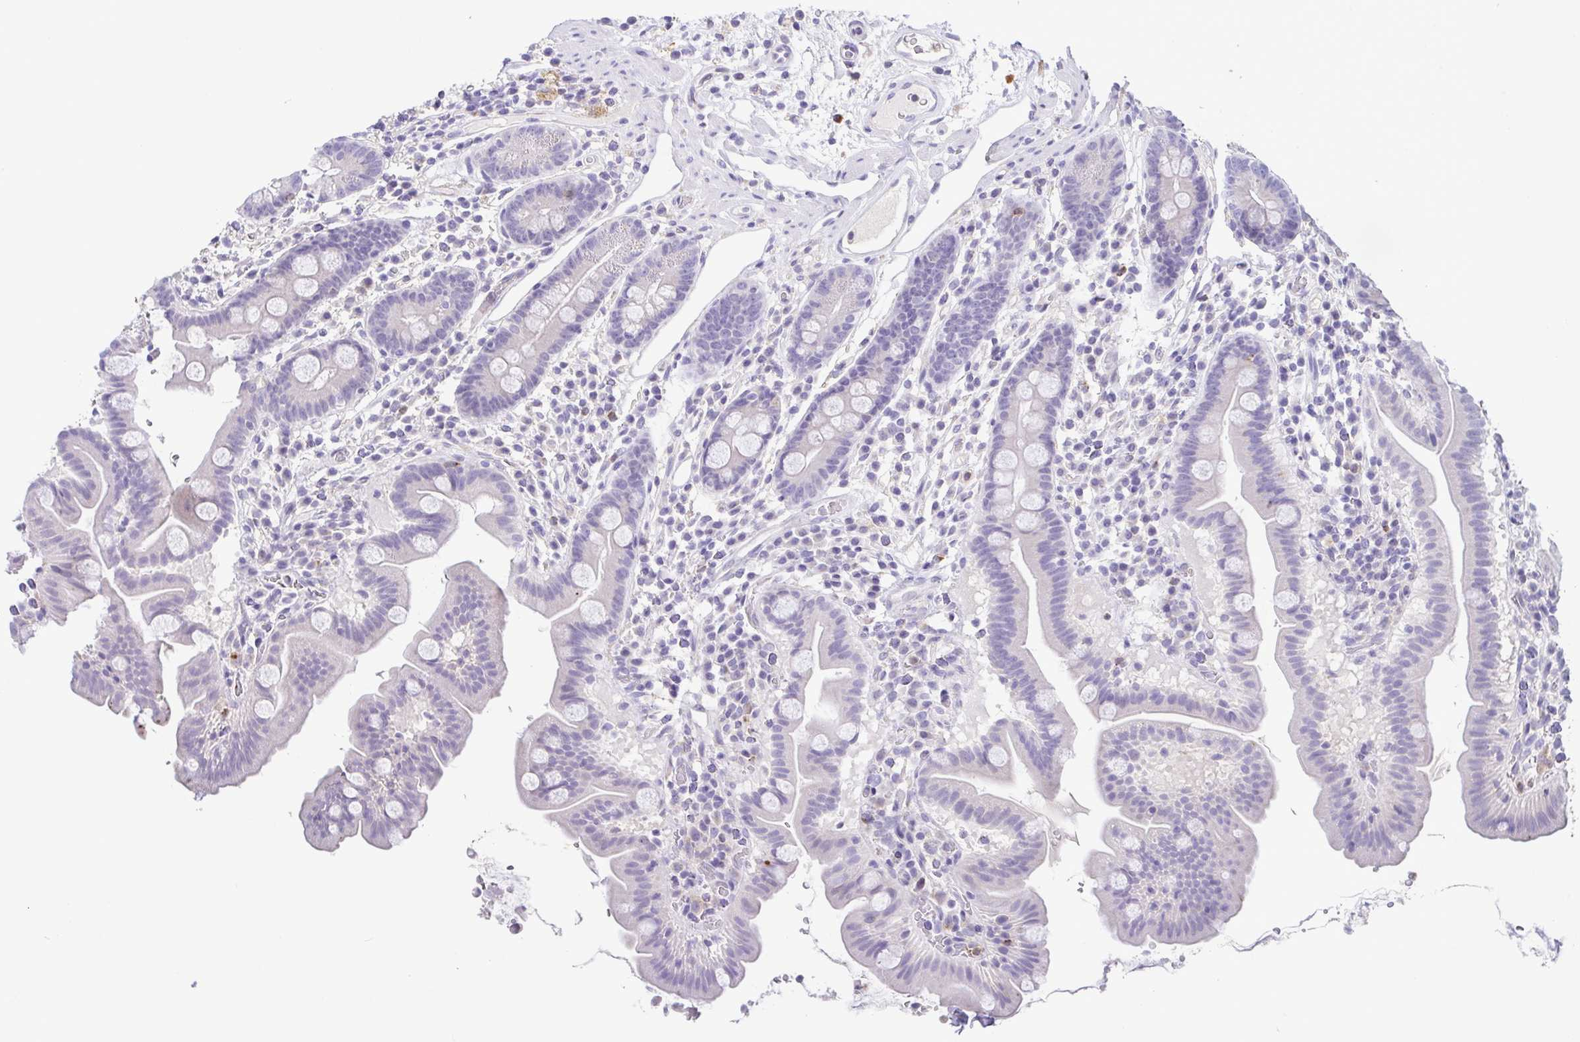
{"staining": {"intensity": "negative", "quantity": "none", "location": "none"}, "tissue": "small intestine", "cell_type": "Glandular cells", "image_type": "normal", "snomed": [{"axis": "morphology", "description": "Normal tissue, NOS"}, {"axis": "topography", "description": "Small intestine"}], "caption": "Immunohistochemistry of benign human small intestine exhibits no staining in glandular cells.", "gene": "PGLYRP1", "patient": {"sex": "male", "age": 26}}